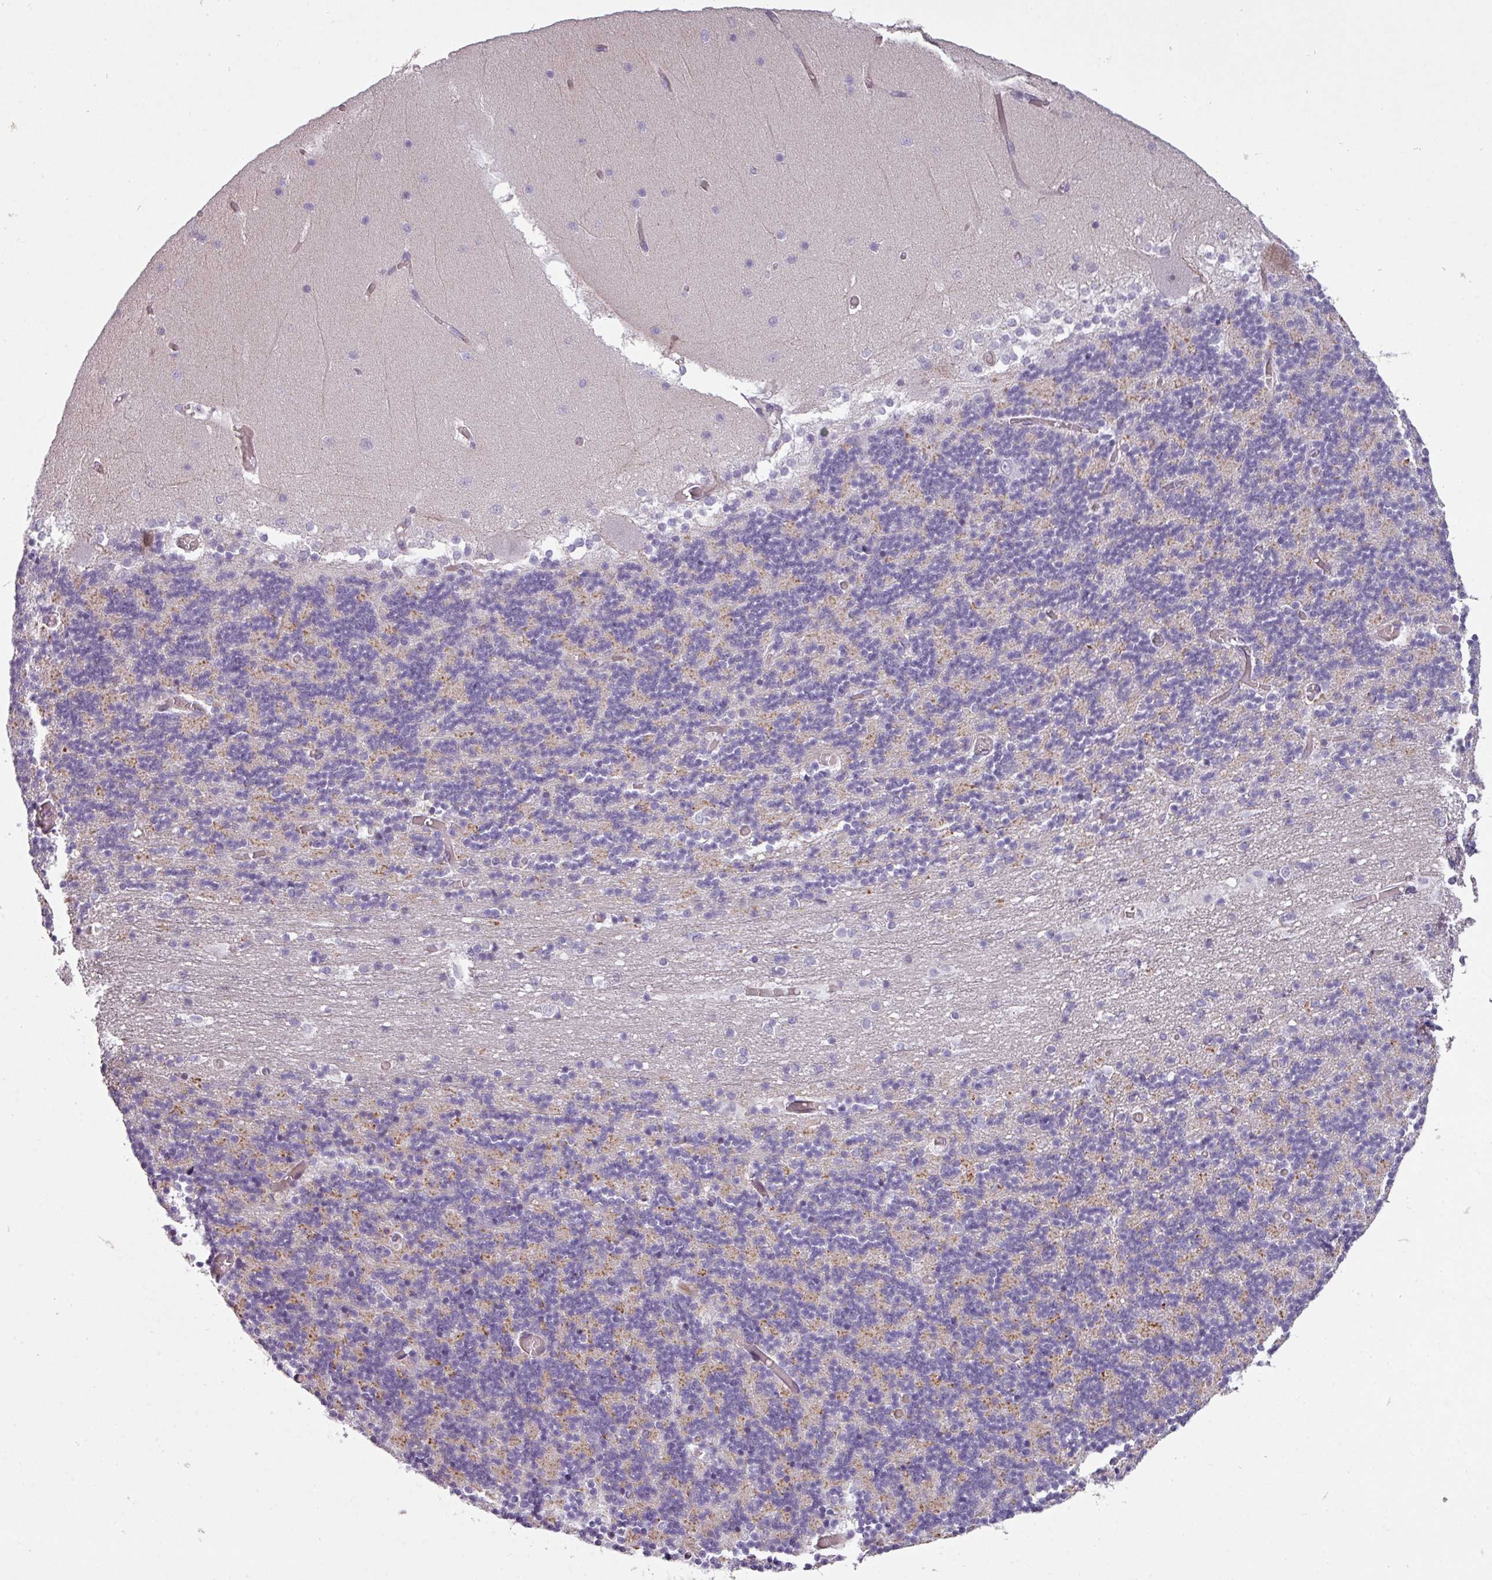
{"staining": {"intensity": "weak", "quantity": "<25%", "location": "cytoplasmic/membranous"}, "tissue": "cerebellum", "cell_type": "Cells in granular layer", "image_type": "normal", "snomed": [{"axis": "morphology", "description": "Normal tissue, NOS"}, {"axis": "topography", "description": "Cerebellum"}], "caption": "A histopathology image of cerebellum stained for a protein exhibits no brown staining in cells in granular layer.", "gene": "CHRDL1", "patient": {"sex": "female", "age": 28}}